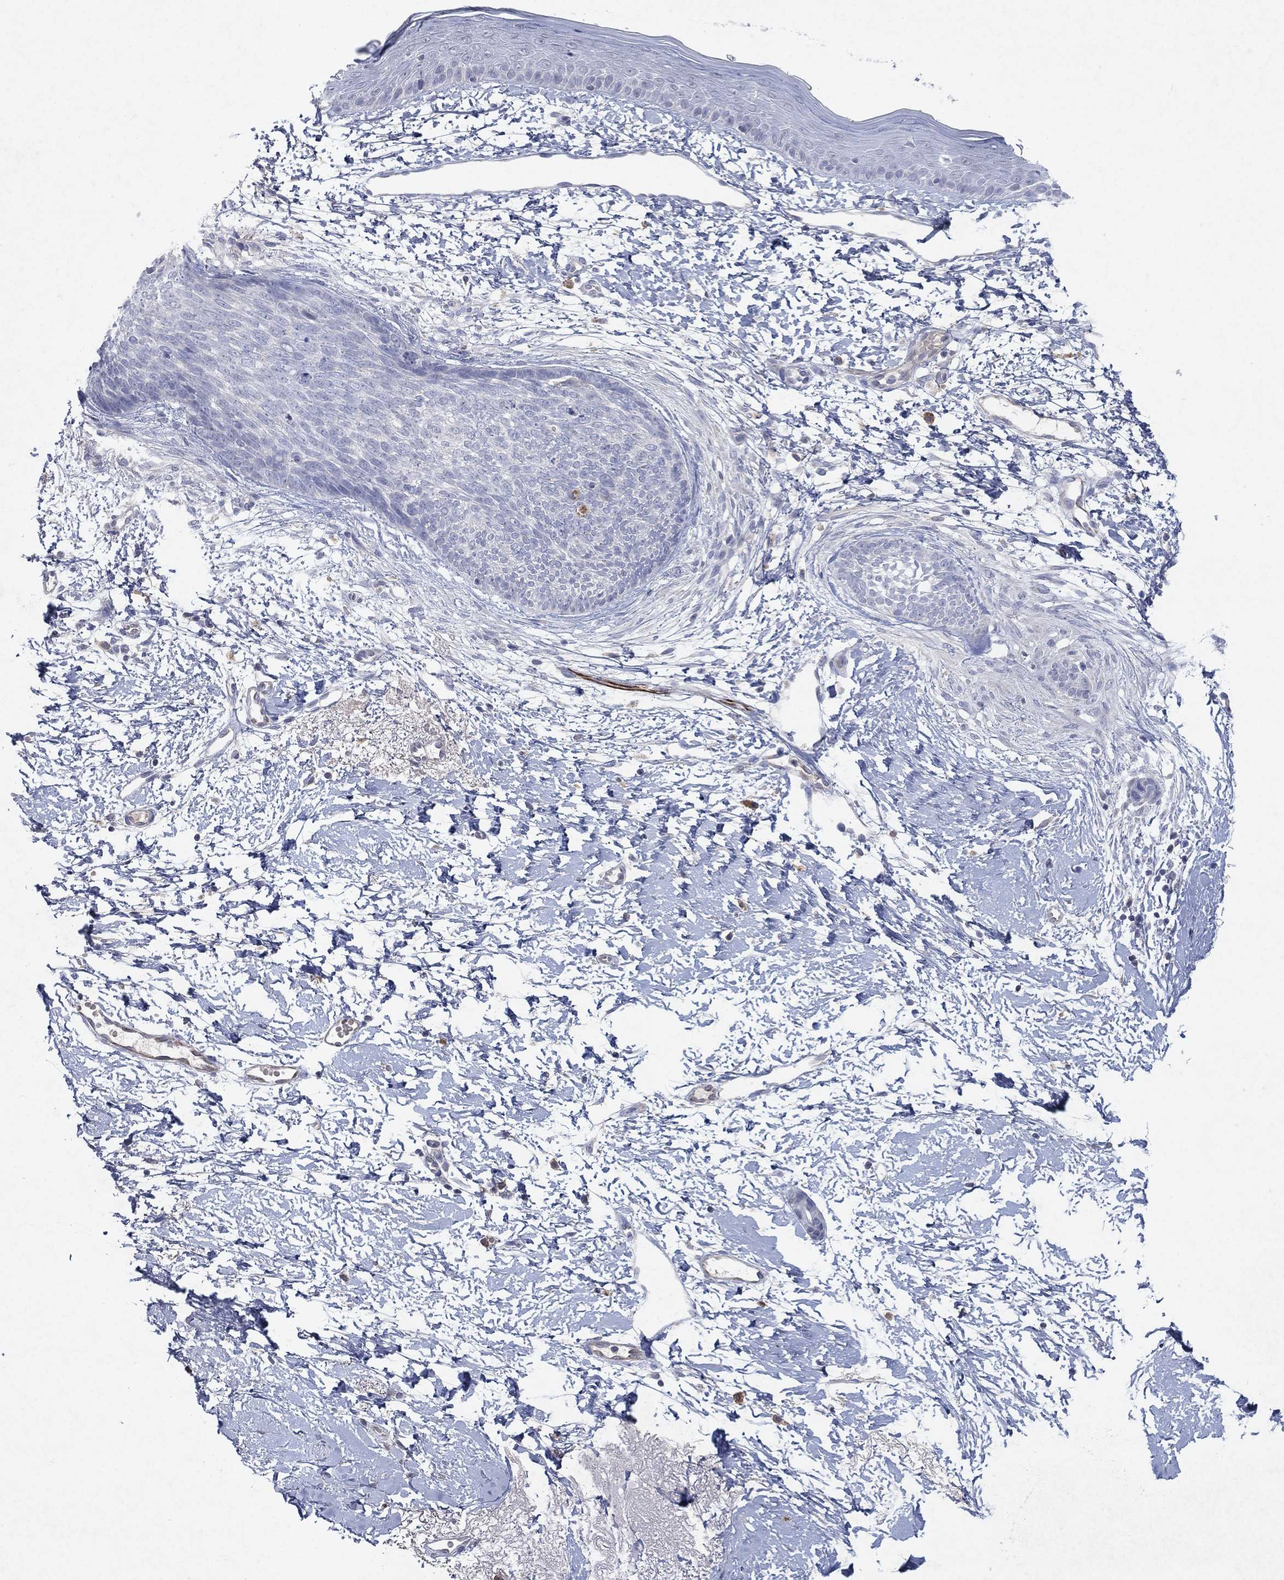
{"staining": {"intensity": "negative", "quantity": "none", "location": "none"}, "tissue": "skin cancer", "cell_type": "Tumor cells", "image_type": "cancer", "snomed": [{"axis": "morphology", "description": "Normal tissue, NOS"}, {"axis": "morphology", "description": "Basal cell carcinoma"}, {"axis": "topography", "description": "Skin"}], "caption": "Immunohistochemistry histopathology image of human skin basal cell carcinoma stained for a protein (brown), which shows no staining in tumor cells.", "gene": "KRT40", "patient": {"sex": "male", "age": 84}}